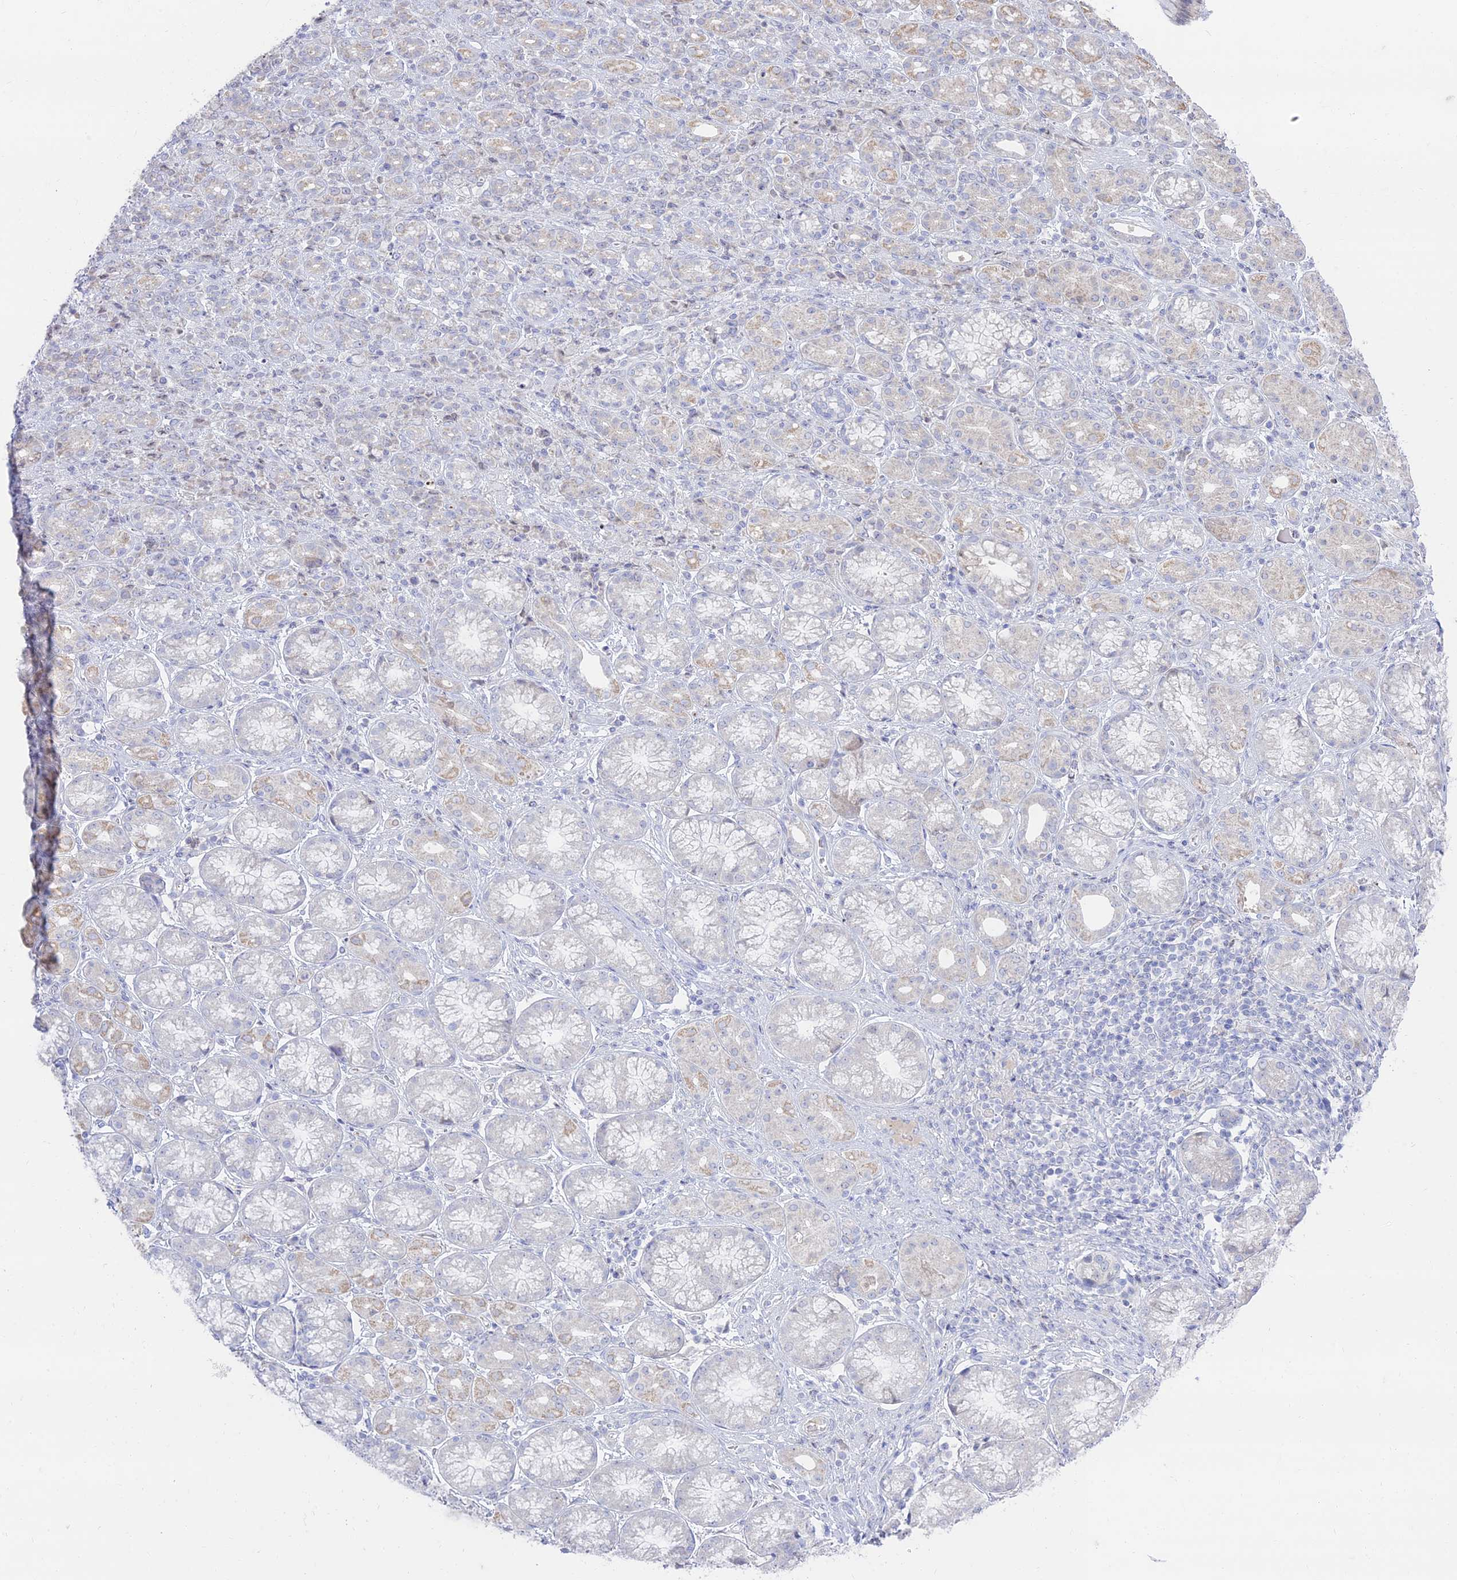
{"staining": {"intensity": "negative", "quantity": "none", "location": "none"}, "tissue": "stomach cancer", "cell_type": "Tumor cells", "image_type": "cancer", "snomed": [{"axis": "morphology", "description": "Adenocarcinoma, NOS"}, {"axis": "topography", "description": "Stomach"}], "caption": "Immunohistochemistry photomicrograph of human stomach adenocarcinoma stained for a protein (brown), which demonstrates no staining in tumor cells.", "gene": "TMEM40", "patient": {"sex": "female", "age": 79}}